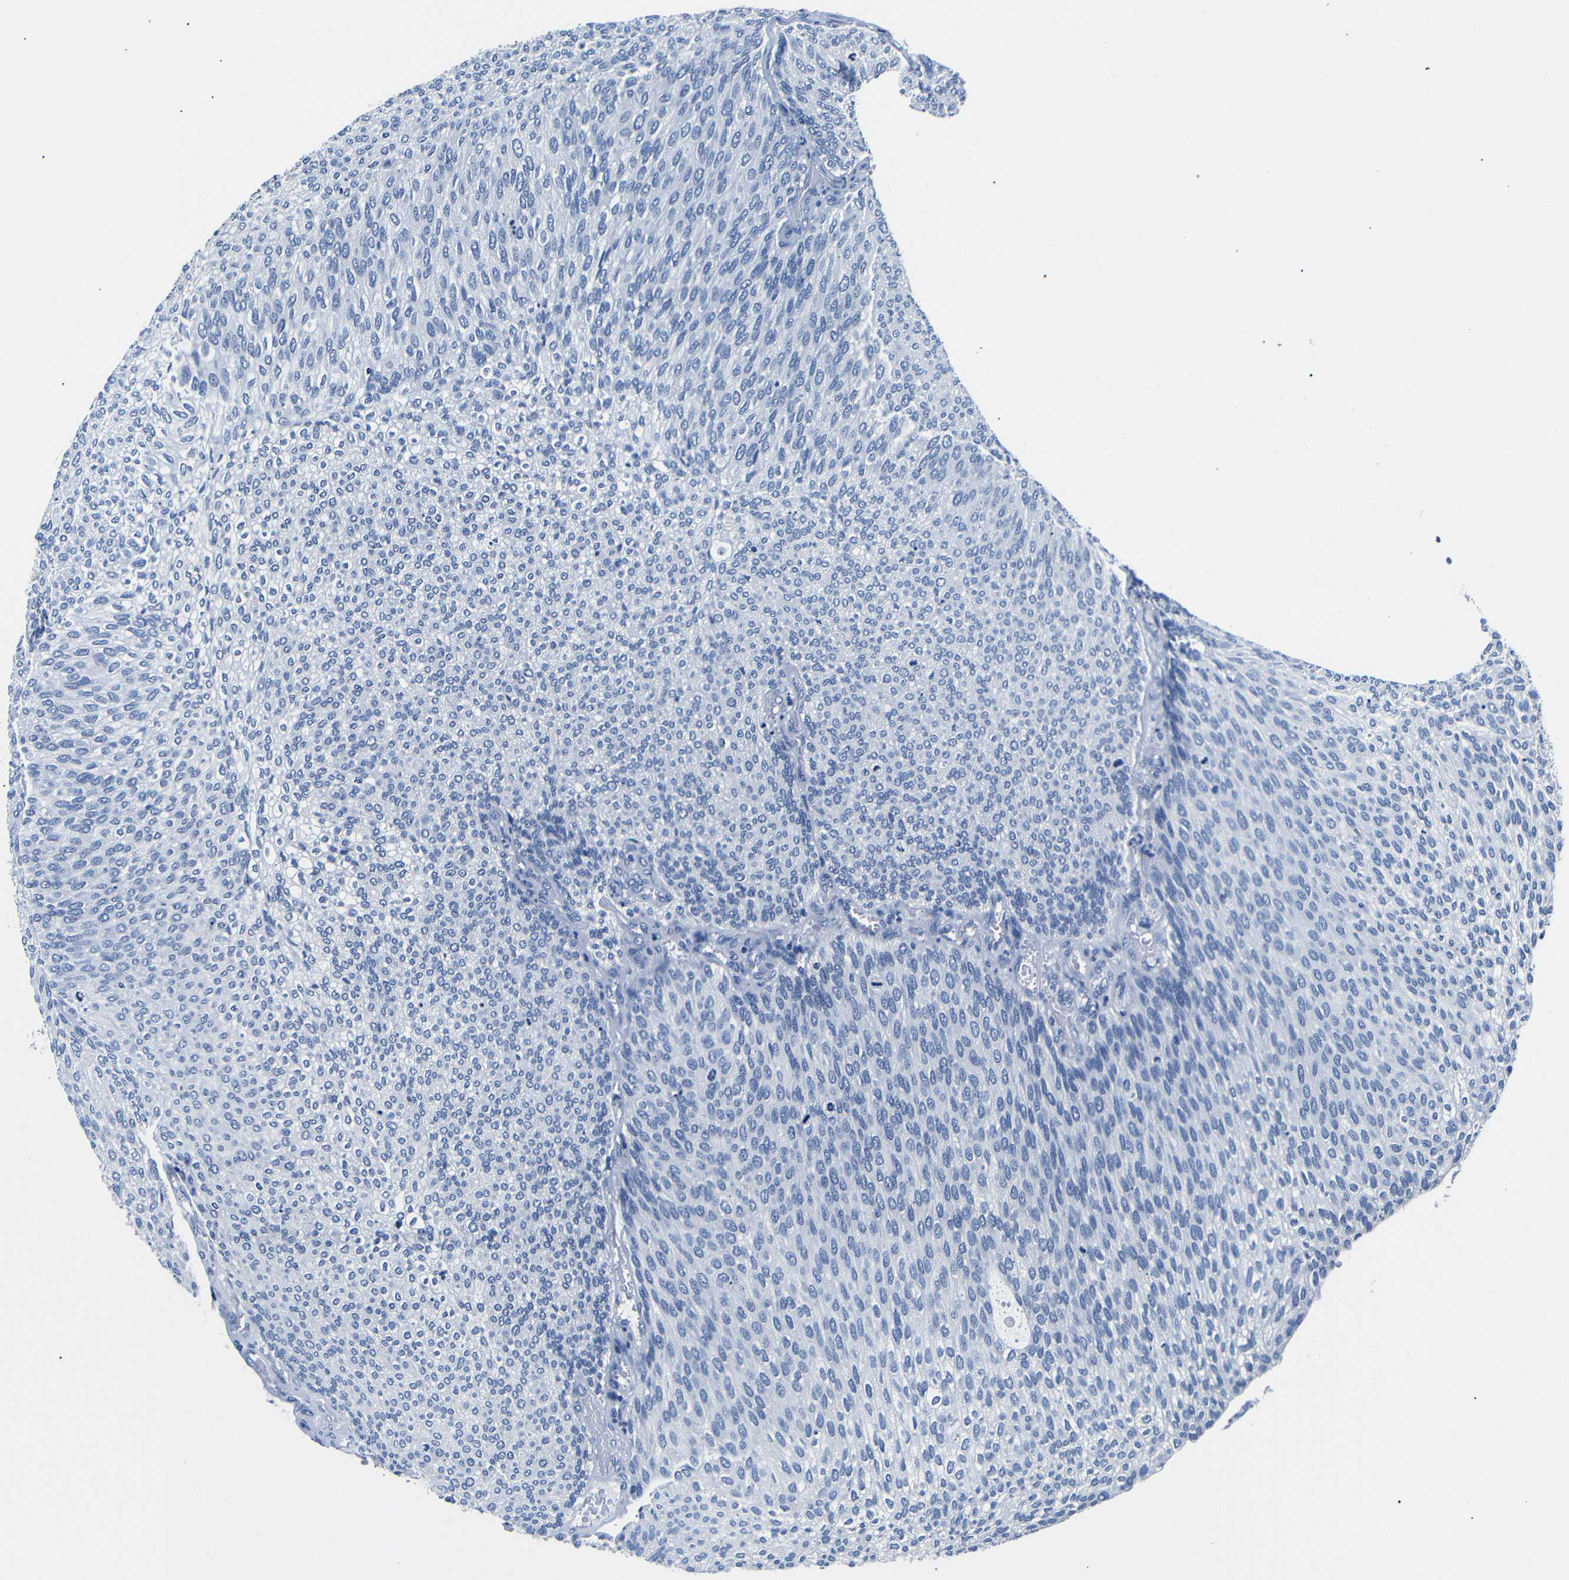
{"staining": {"intensity": "negative", "quantity": "none", "location": "none"}, "tissue": "urothelial cancer", "cell_type": "Tumor cells", "image_type": "cancer", "snomed": [{"axis": "morphology", "description": "Urothelial carcinoma, Low grade"}, {"axis": "topography", "description": "Urinary bladder"}], "caption": "Urothelial cancer was stained to show a protein in brown. There is no significant staining in tumor cells. (Immunohistochemistry, brightfield microscopy, high magnification).", "gene": "GAP43", "patient": {"sex": "female", "age": 79}}